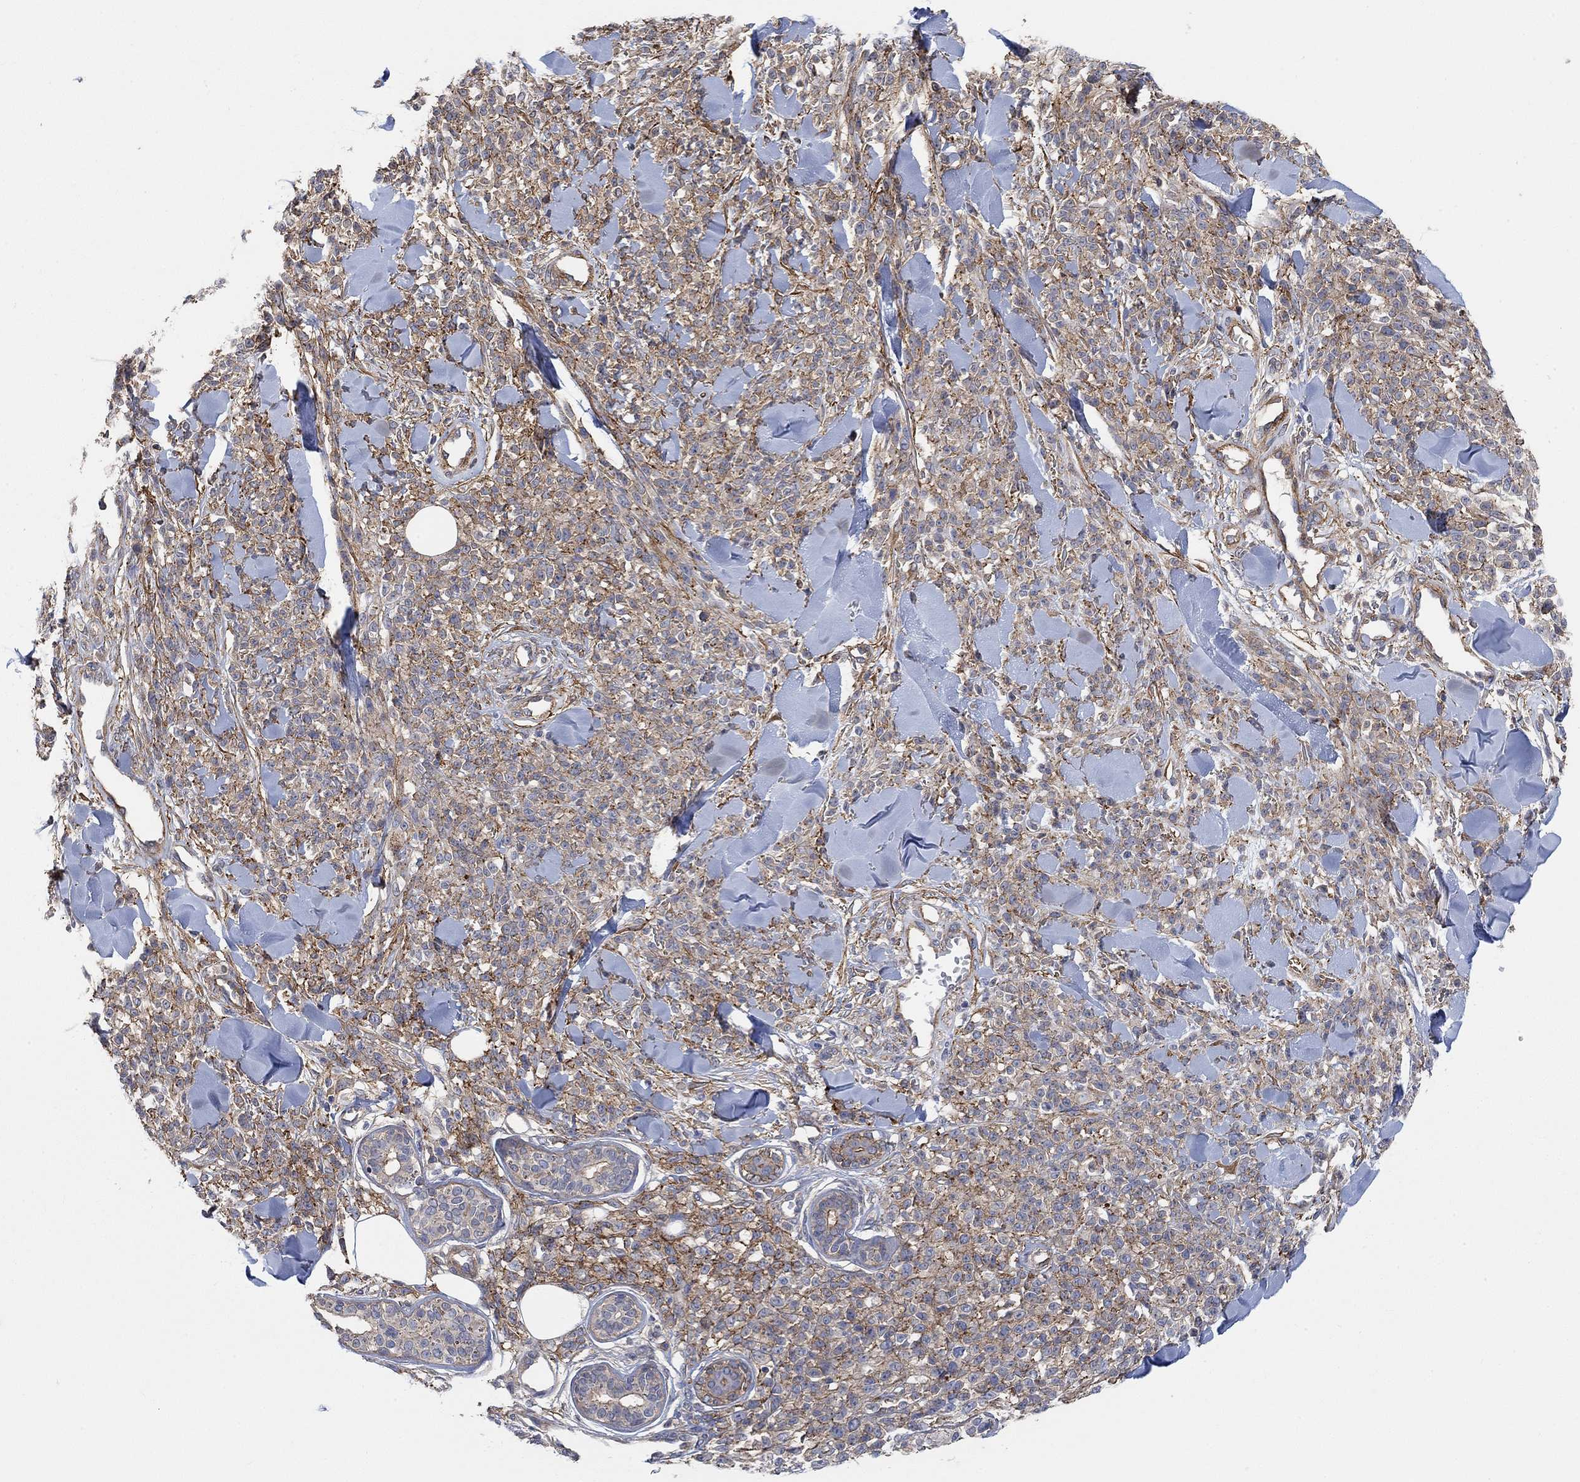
{"staining": {"intensity": "moderate", "quantity": "<25%", "location": "cytoplasmic/membranous"}, "tissue": "melanoma", "cell_type": "Tumor cells", "image_type": "cancer", "snomed": [{"axis": "morphology", "description": "Malignant melanoma, NOS"}, {"axis": "topography", "description": "Skin"}, {"axis": "topography", "description": "Skin of trunk"}], "caption": "Tumor cells exhibit moderate cytoplasmic/membranous positivity in approximately <25% of cells in melanoma.", "gene": "SYT16", "patient": {"sex": "male", "age": 74}}